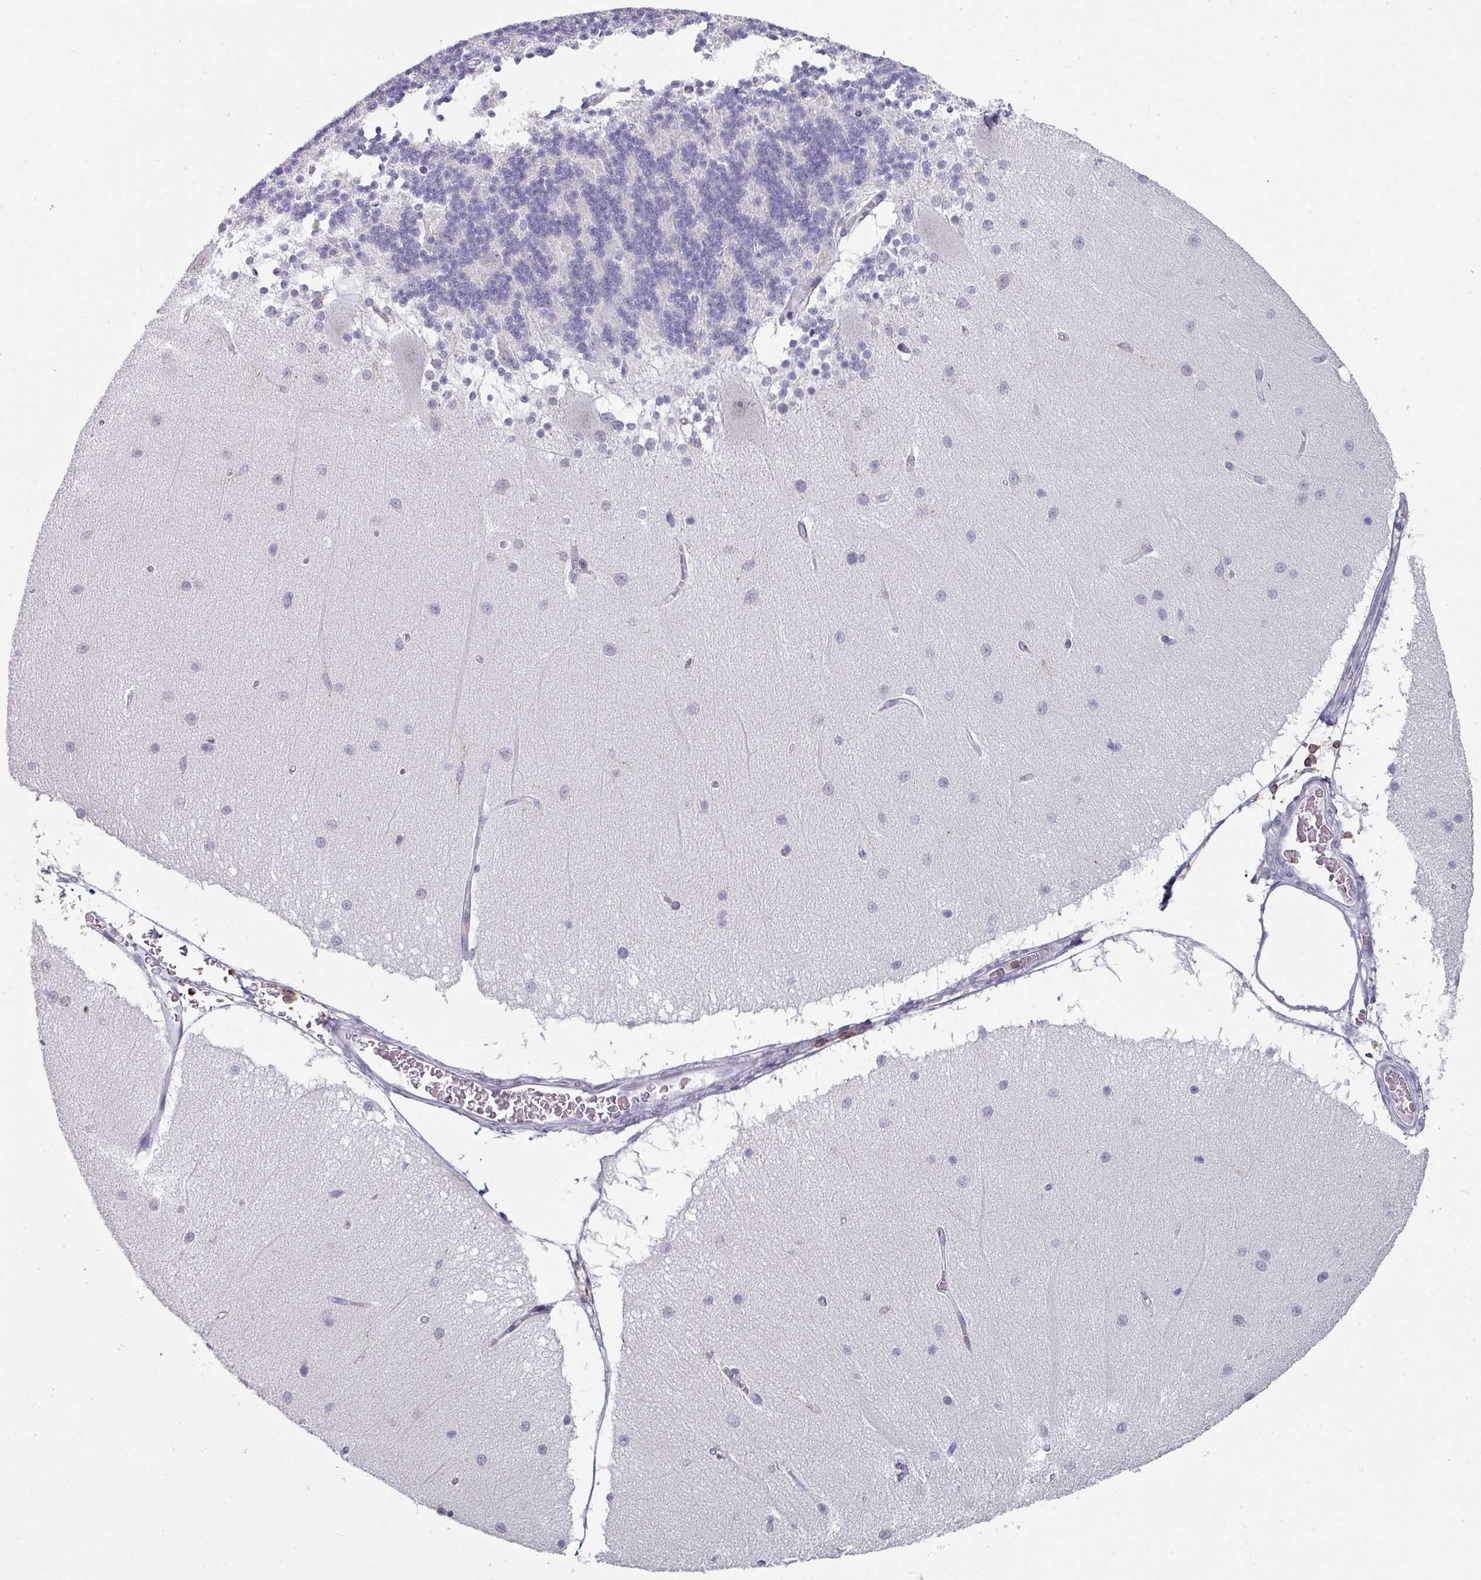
{"staining": {"intensity": "weak", "quantity": "<25%", "location": "nuclear"}, "tissue": "cerebellum", "cell_type": "Cells in granular layer", "image_type": "normal", "snomed": [{"axis": "morphology", "description": "Normal tissue, NOS"}, {"axis": "topography", "description": "Cerebellum"}], "caption": "This is an immunohistochemistry (IHC) photomicrograph of normal human cerebellum. There is no positivity in cells in granular layer.", "gene": "RASAL3", "patient": {"sex": "female", "age": 54}}